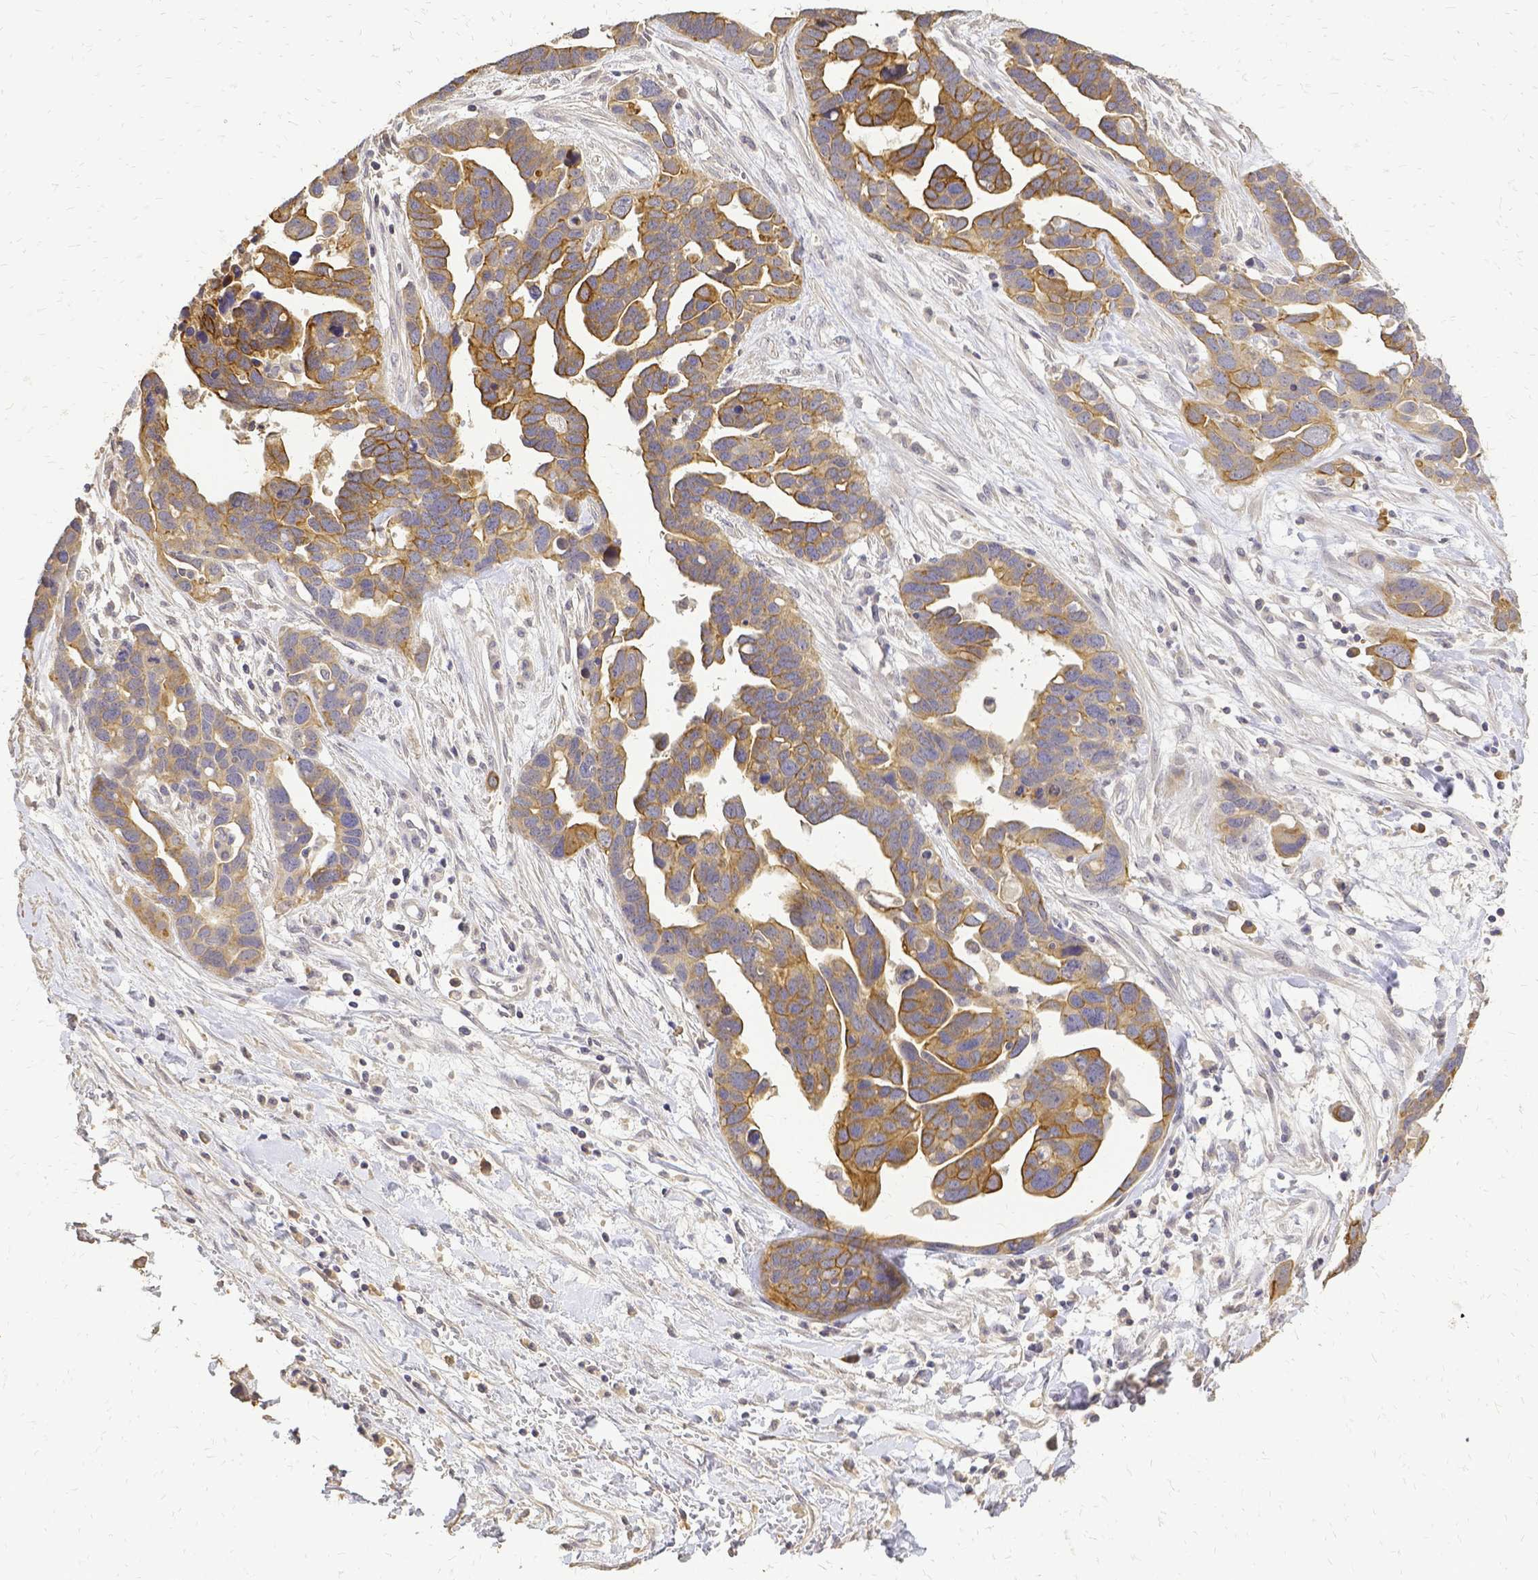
{"staining": {"intensity": "moderate", "quantity": ">75%", "location": "cytoplasmic/membranous"}, "tissue": "ovarian cancer", "cell_type": "Tumor cells", "image_type": "cancer", "snomed": [{"axis": "morphology", "description": "Cystadenocarcinoma, serous, NOS"}, {"axis": "topography", "description": "Ovary"}], "caption": "IHC staining of ovarian serous cystadenocarcinoma, which exhibits medium levels of moderate cytoplasmic/membranous expression in approximately >75% of tumor cells indicating moderate cytoplasmic/membranous protein expression. The staining was performed using DAB (3,3'-diaminobenzidine) (brown) for protein detection and nuclei were counterstained in hematoxylin (blue).", "gene": "CIB1", "patient": {"sex": "female", "age": 54}}